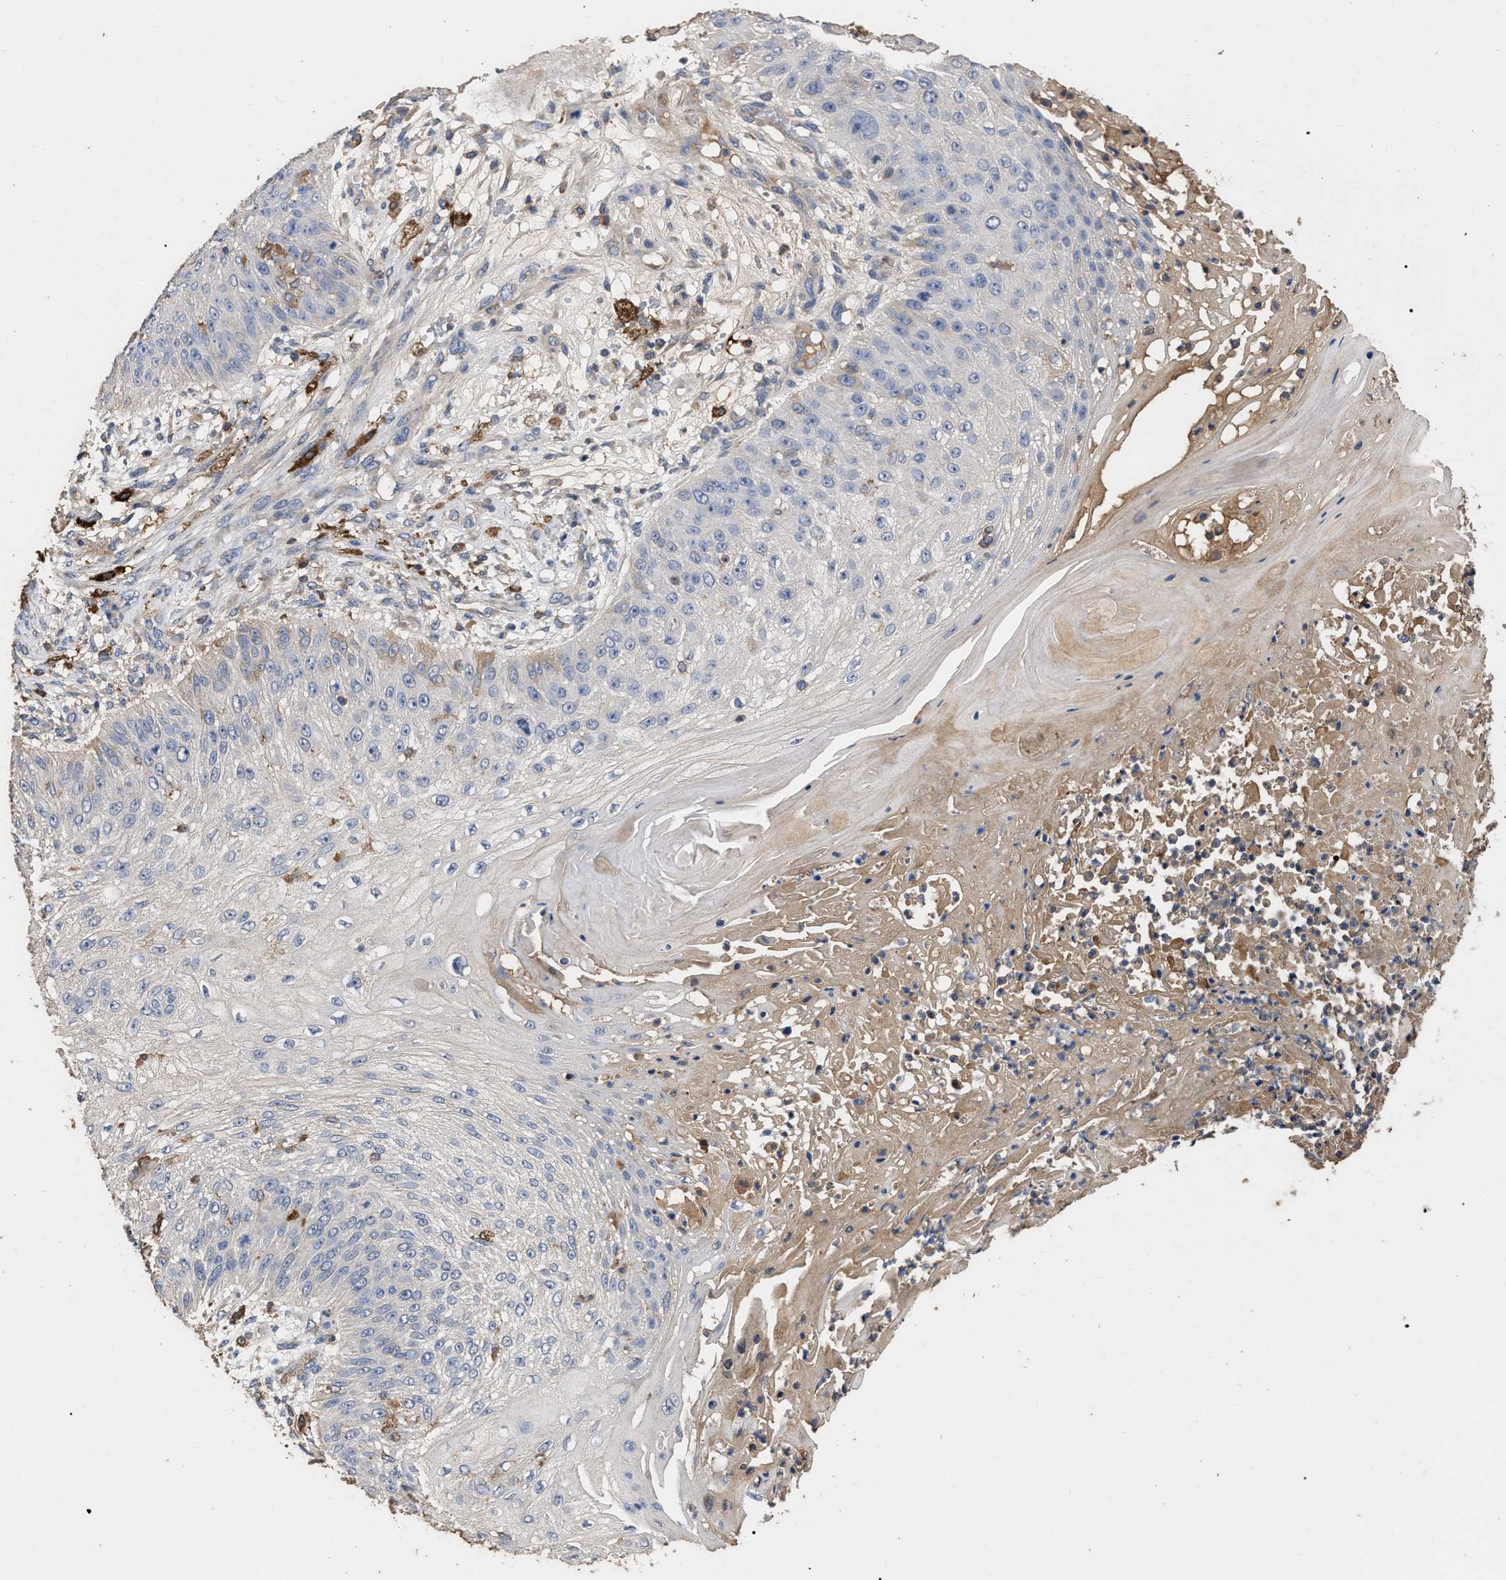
{"staining": {"intensity": "negative", "quantity": "none", "location": "none"}, "tissue": "skin cancer", "cell_type": "Tumor cells", "image_type": "cancer", "snomed": [{"axis": "morphology", "description": "Squamous cell carcinoma, NOS"}, {"axis": "topography", "description": "Skin"}], "caption": "There is no significant staining in tumor cells of skin cancer (squamous cell carcinoma).", "gene": "GPR179", "patient": {"sex": "female", "age": 80}}